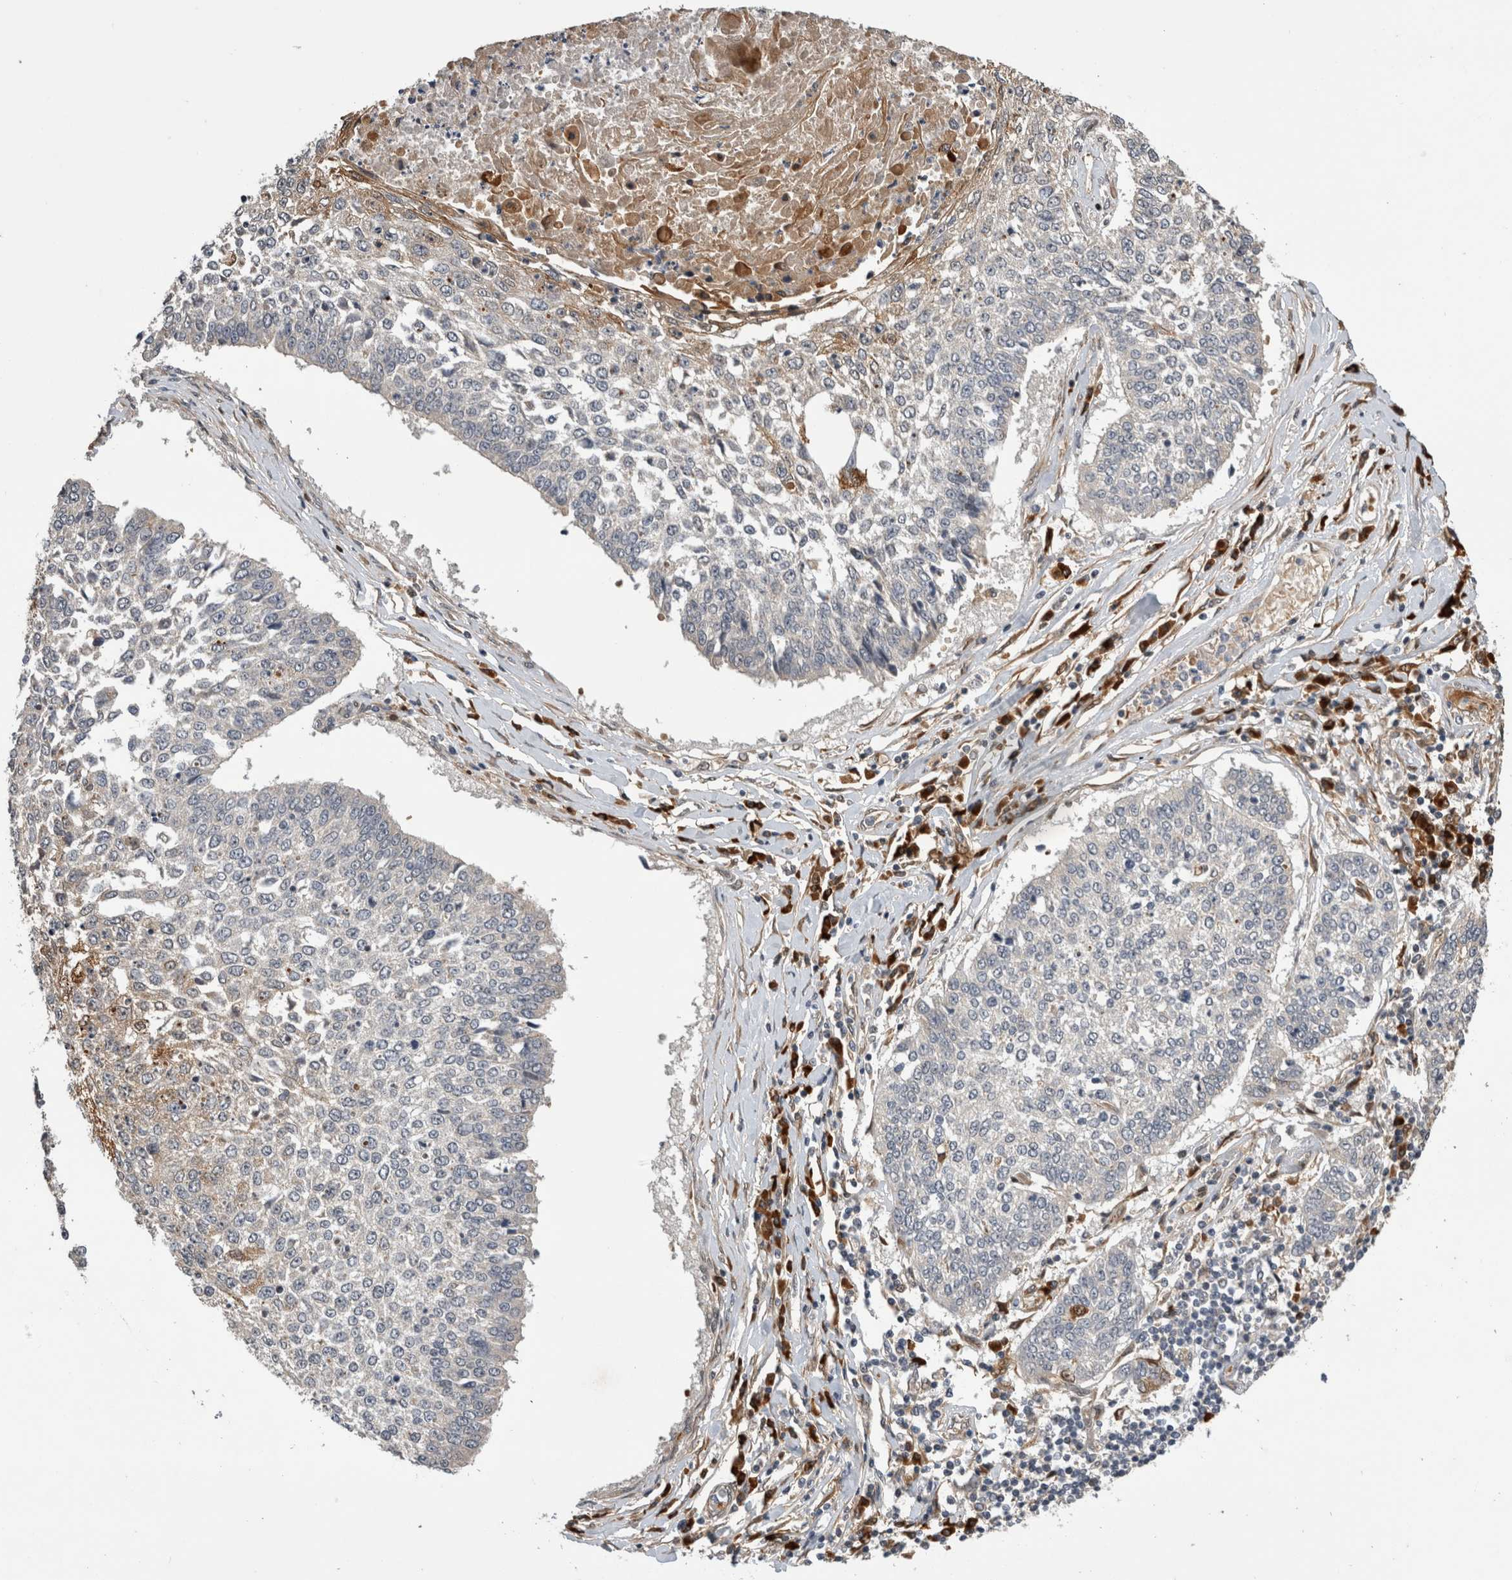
{"staining": {"intensity": "negative", "quantity": "none", "location": "none"}, "tissue": "lung cancer", "cell_type": "Tumor cells", "image_type": "cancer", "snomed": [{"axis": "morphology", "description": "Normal tissue, NOS"}, {"axis": "morphology", "description": "Squamous cell carcinoma, NOS"}, {"axis": "topography", "description": "Cartilage tissue"}, {"axis": "topography", "description": "Bronchus"}, {"axis": "topography", "description": "Lung"}, {"axis": "topography", "description": "Peripheral nerve tissue"}], "caption": "High magnification brightfield microscopy of lung cancer stained with DAB (3,3'-diaminobenzidine) (brown) and counterstained with hematoxylin (blue): tumor cells show no significant positivity. (IHC, brightfield microscopy, high magnification).", "gene": "APOL2", "patient": {"sex": "female", "age": 49}}